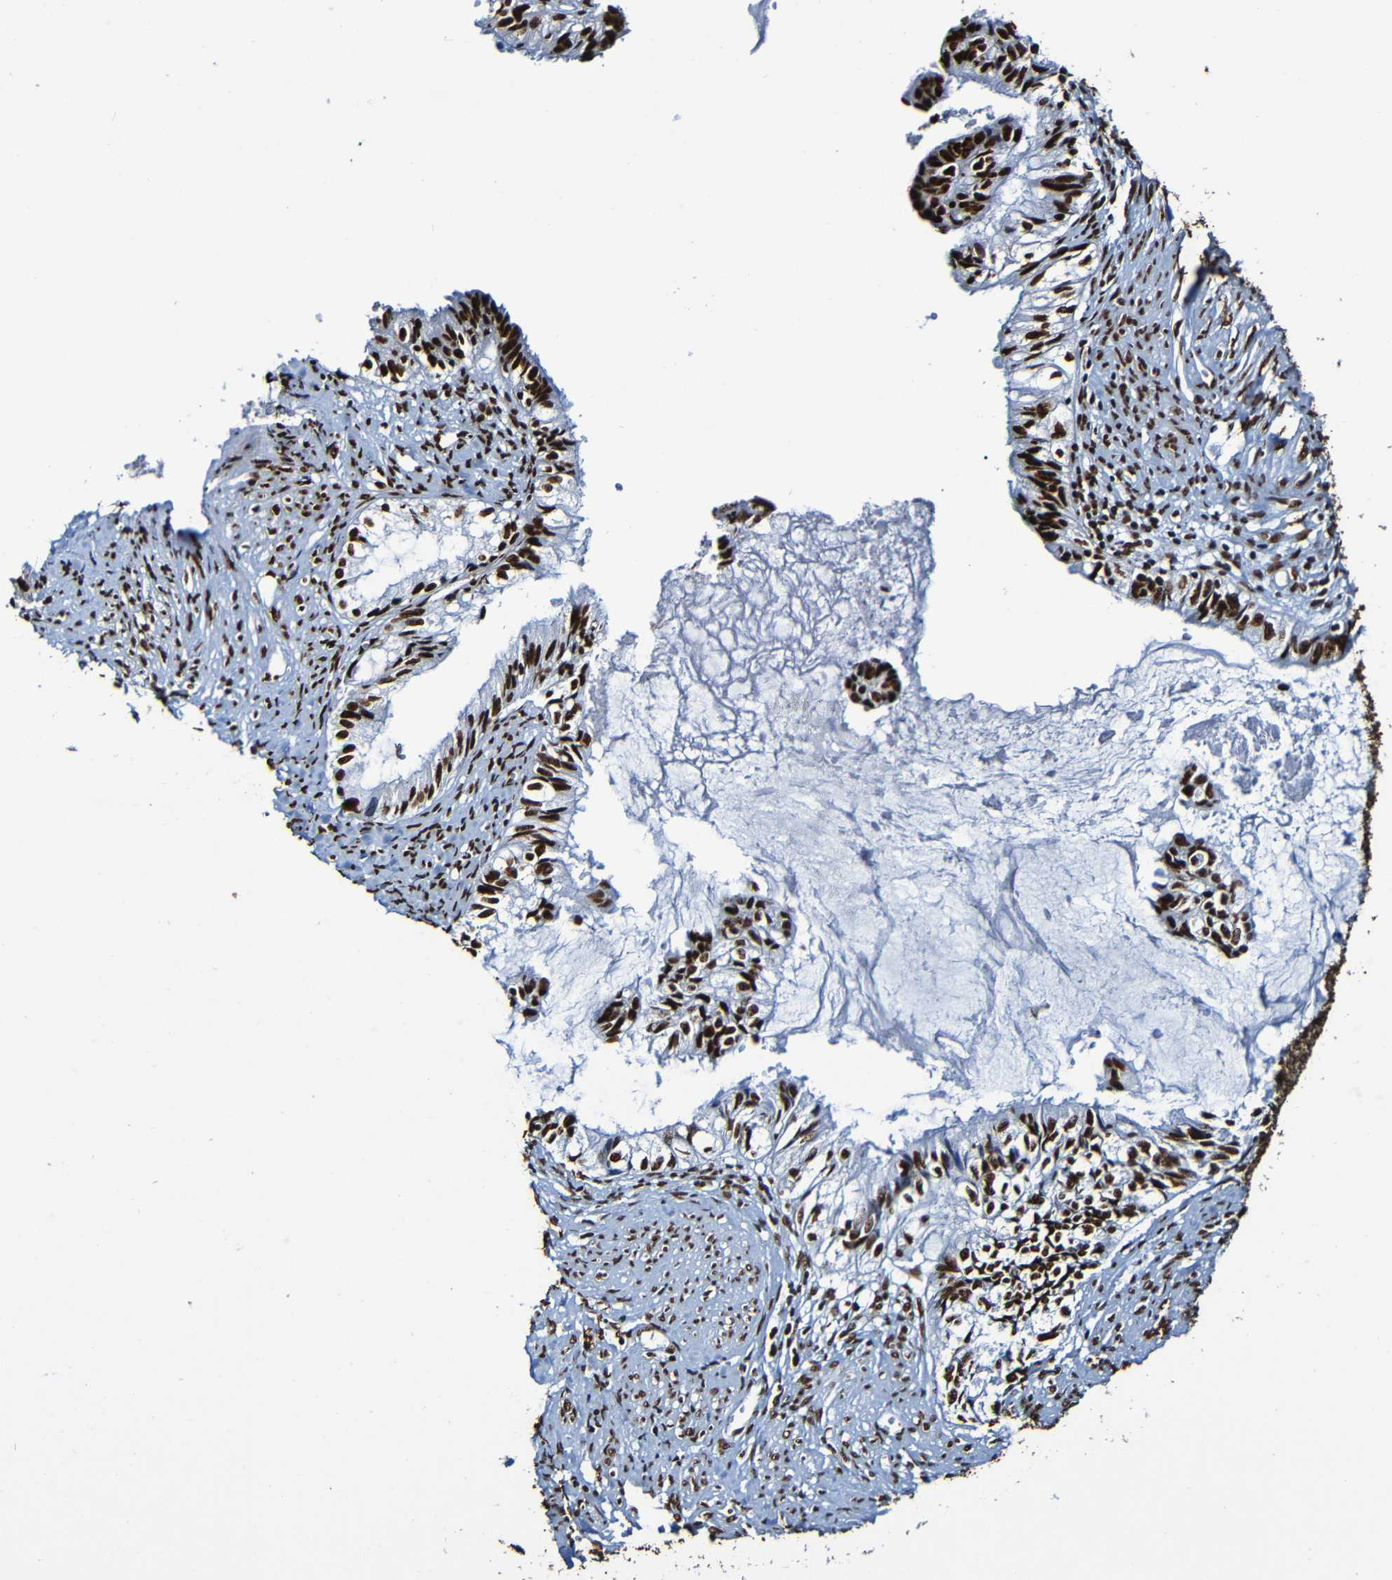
{"staining": {"intensity": "strong", "quantity": ">75%", "location": "nuclear"}, "tissue": "cervical cancer", "cell_type": "Tumor cells", "image_type": "cancer", "snomed": [{"axis": "morphology", "description": "Normal tissue, NOS"}, {"axis": "morphology", "description": "Adenocarcinoma, NOS"}, {"axis": "topography", "description": "Cervix"}, {"axis": "topography", "description": "Endometrium"}], "caption": "Protein staining of cervical adenocarcinoma tissue reveals strong nuclear positivity in approximately >75% of tumor cells.", "gene": "SRSF3", "patient": {"sex": "female", "age": 86}}